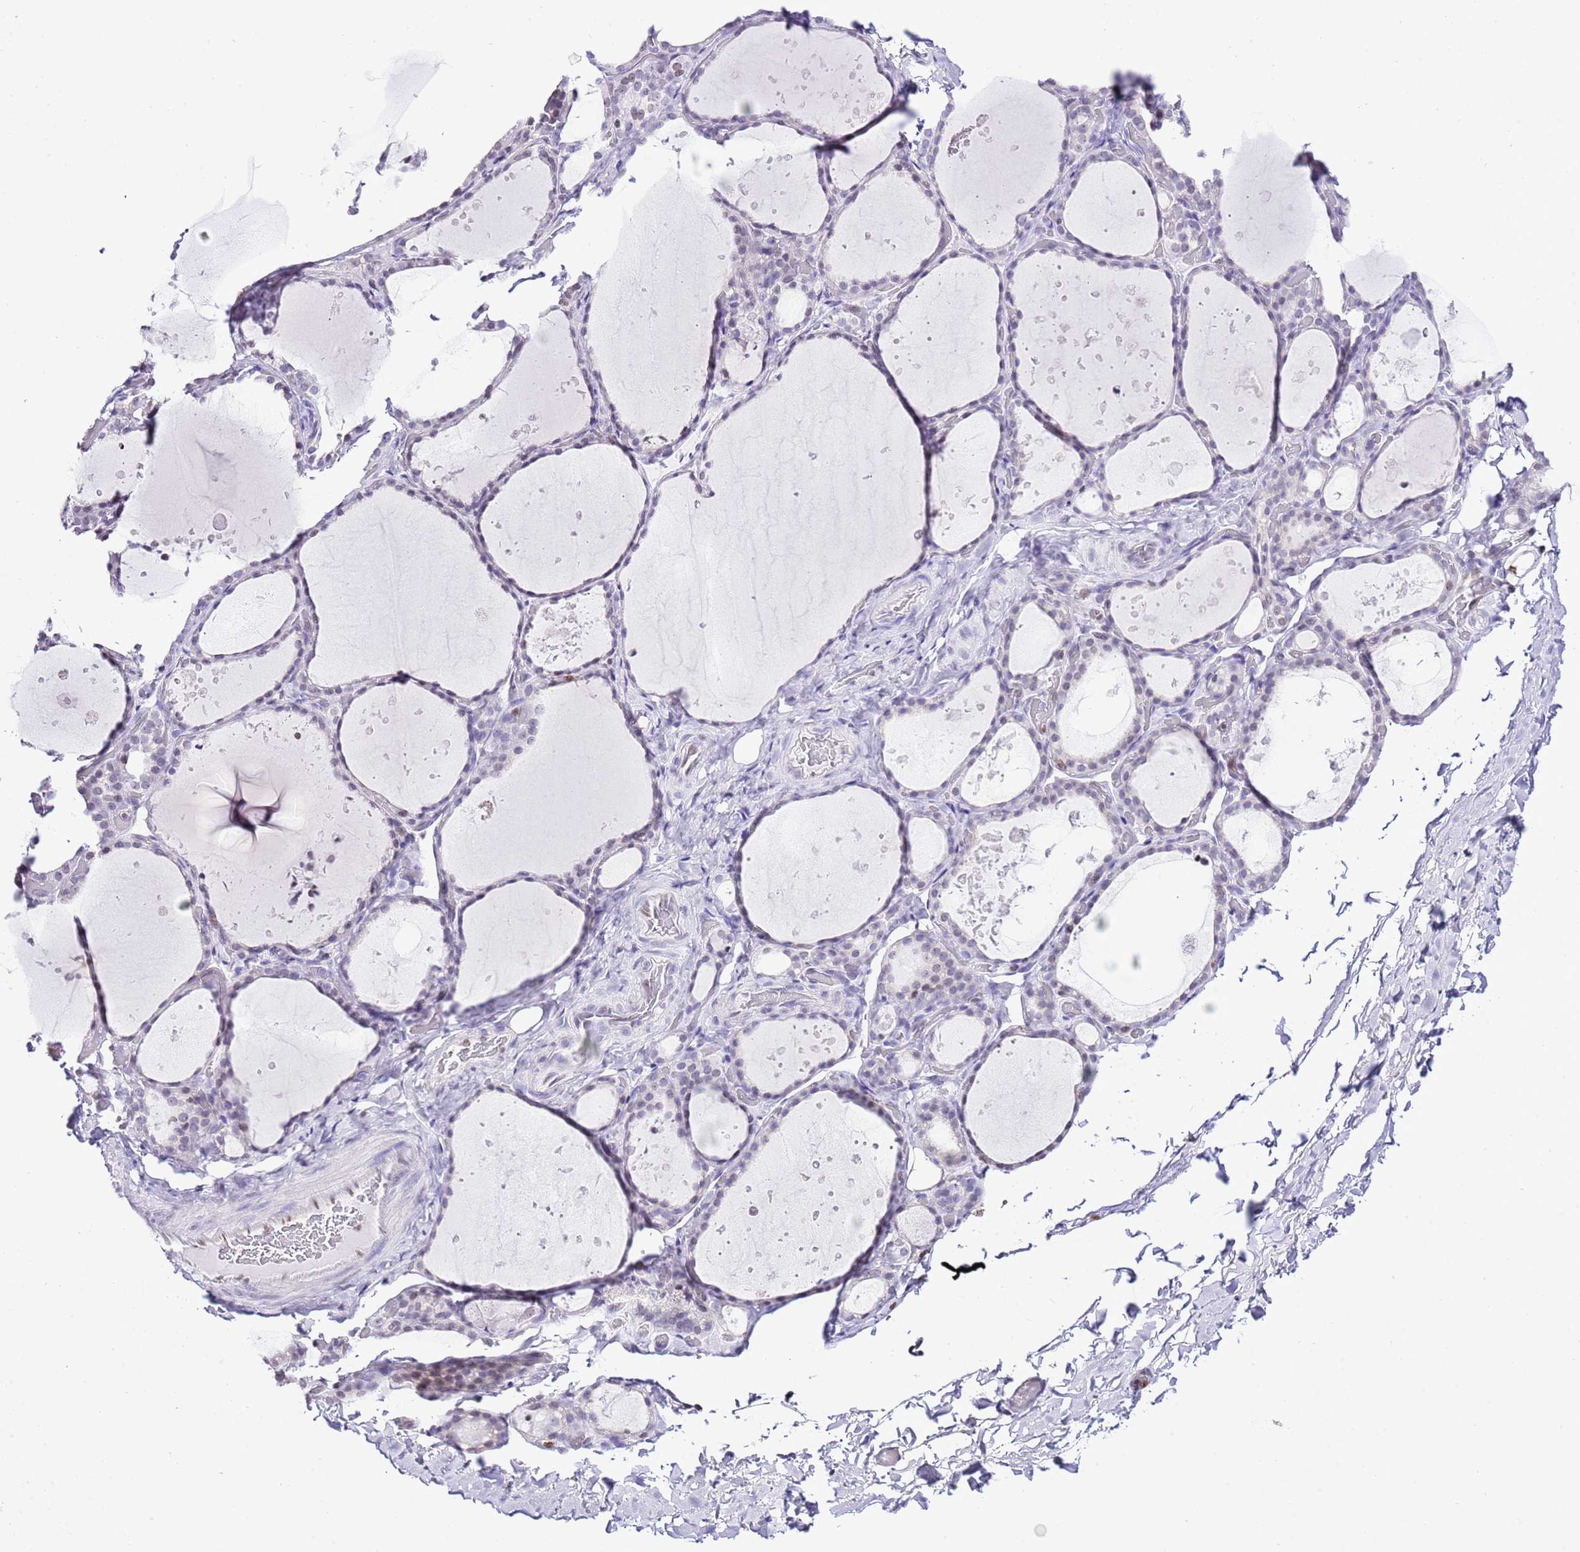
{"staining": {"intensity": "negative", "quantity": "none", "location": "none"}, "tissue": "thyroid gland", "cell_type": "Glandular cells", "image_type": "normal", "snomed": [{"axis": "morphology", "description": "Normal tissue, NOS"}, {"axis": "topography", "description": "Thyroid gland"}], "caption": "IHC of normal thyroid gland displays no expression in glandular cells. (Immunohistochemistry (ihc), brightfield microscopy, high magnification).", "gene": "PRR15", "patient": {"sex": "female", "age": 44}}